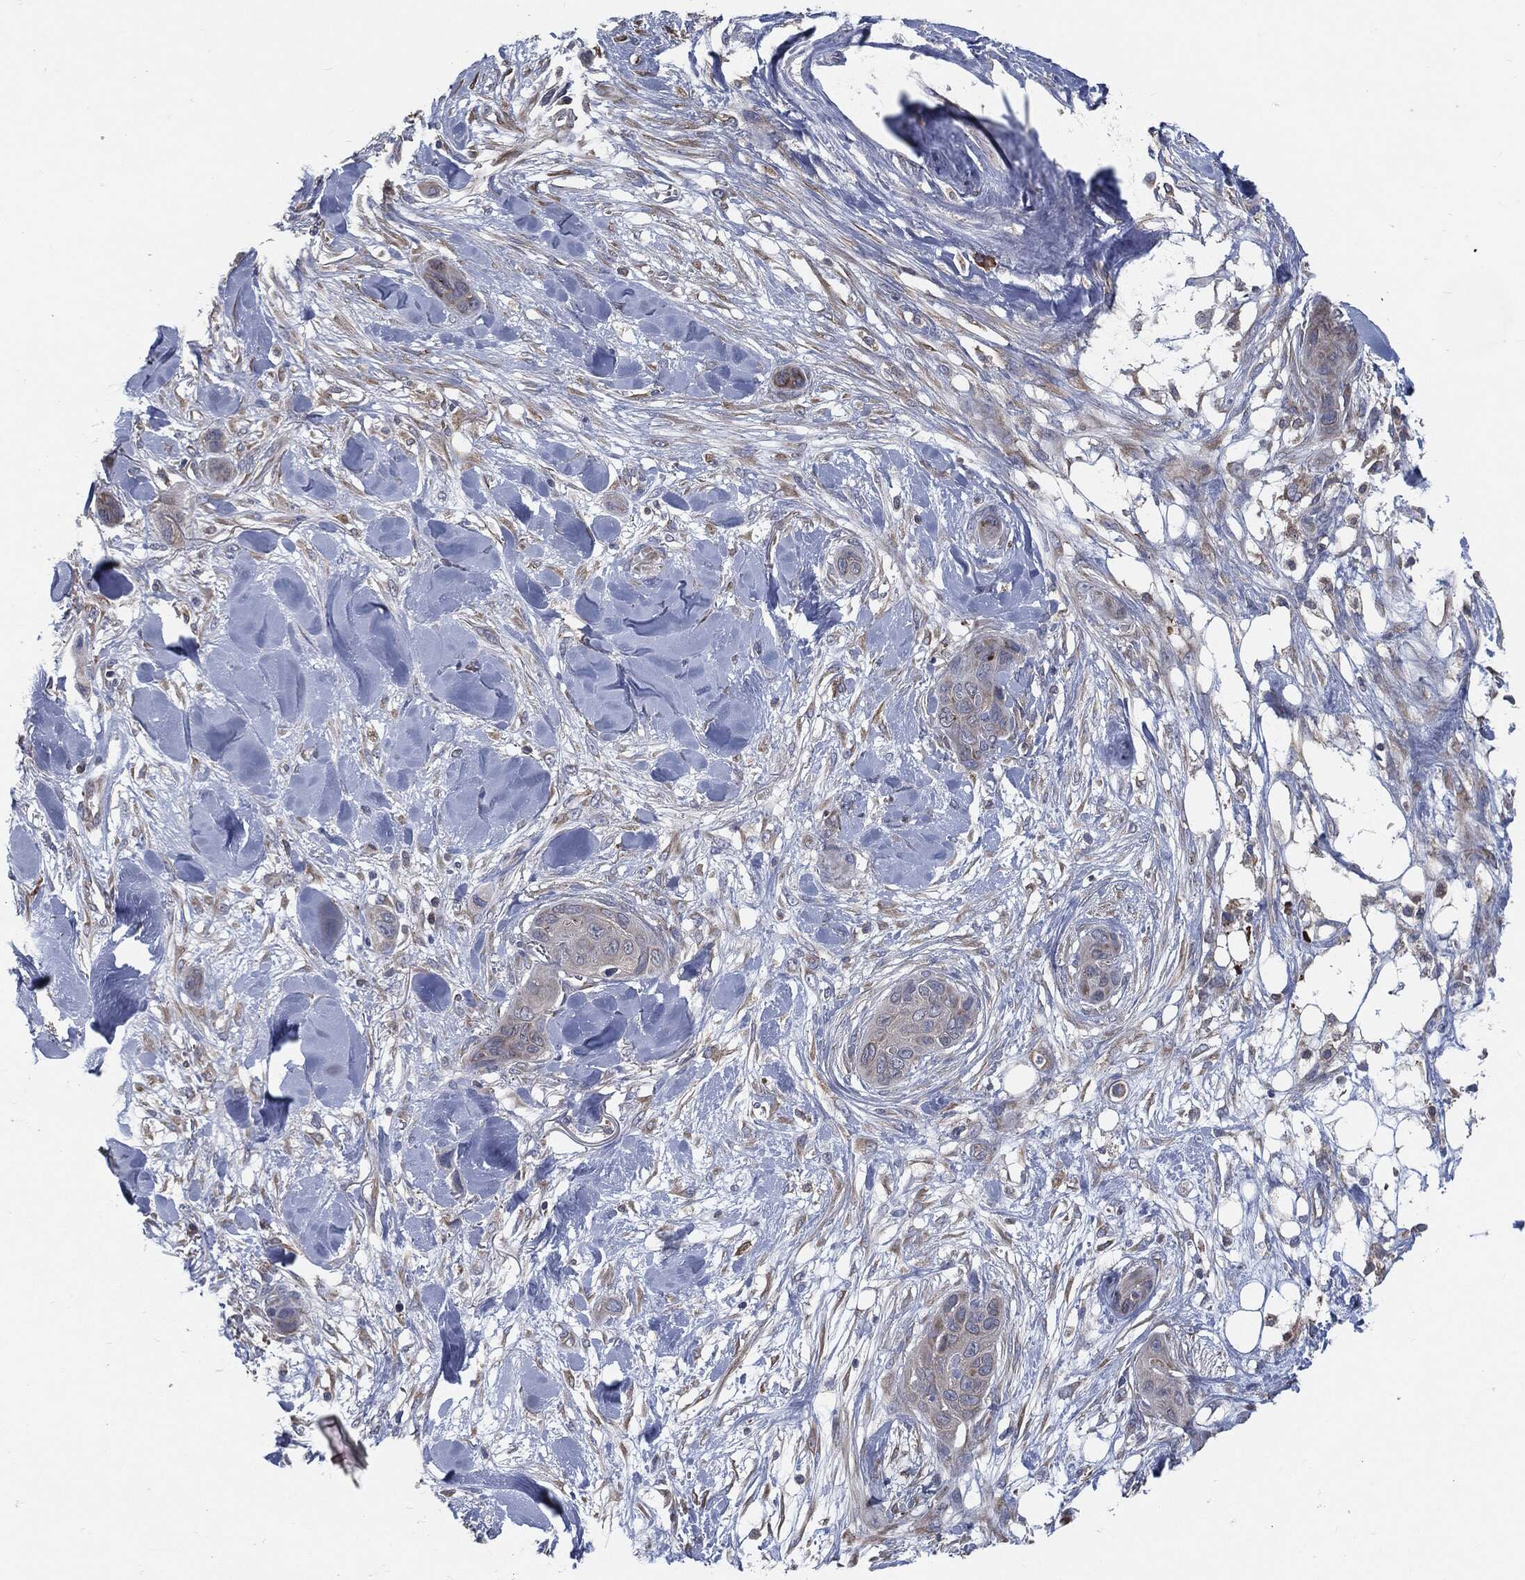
{"staining": {"intensity": "negative", "quantity": "none", "location": "none"}, "tissue": "skin cancer", "cell_type": "Tumor cells", "image_type": "cancer", "snomed": [{"axis": "morphology", "description": "Squamous cell carcinoma, NOS"}, {"axis": "topography", "description": "Skin"}], "caption": "Immunohistochemistry (IHC) image of neoplastic tissue: skin cancer (squamous cell carcinoma) stained with DAB displays no significant protein expression in tumor cells.", "gene": "PRDX4", "patient": {"sex": "male", "age": 78}}